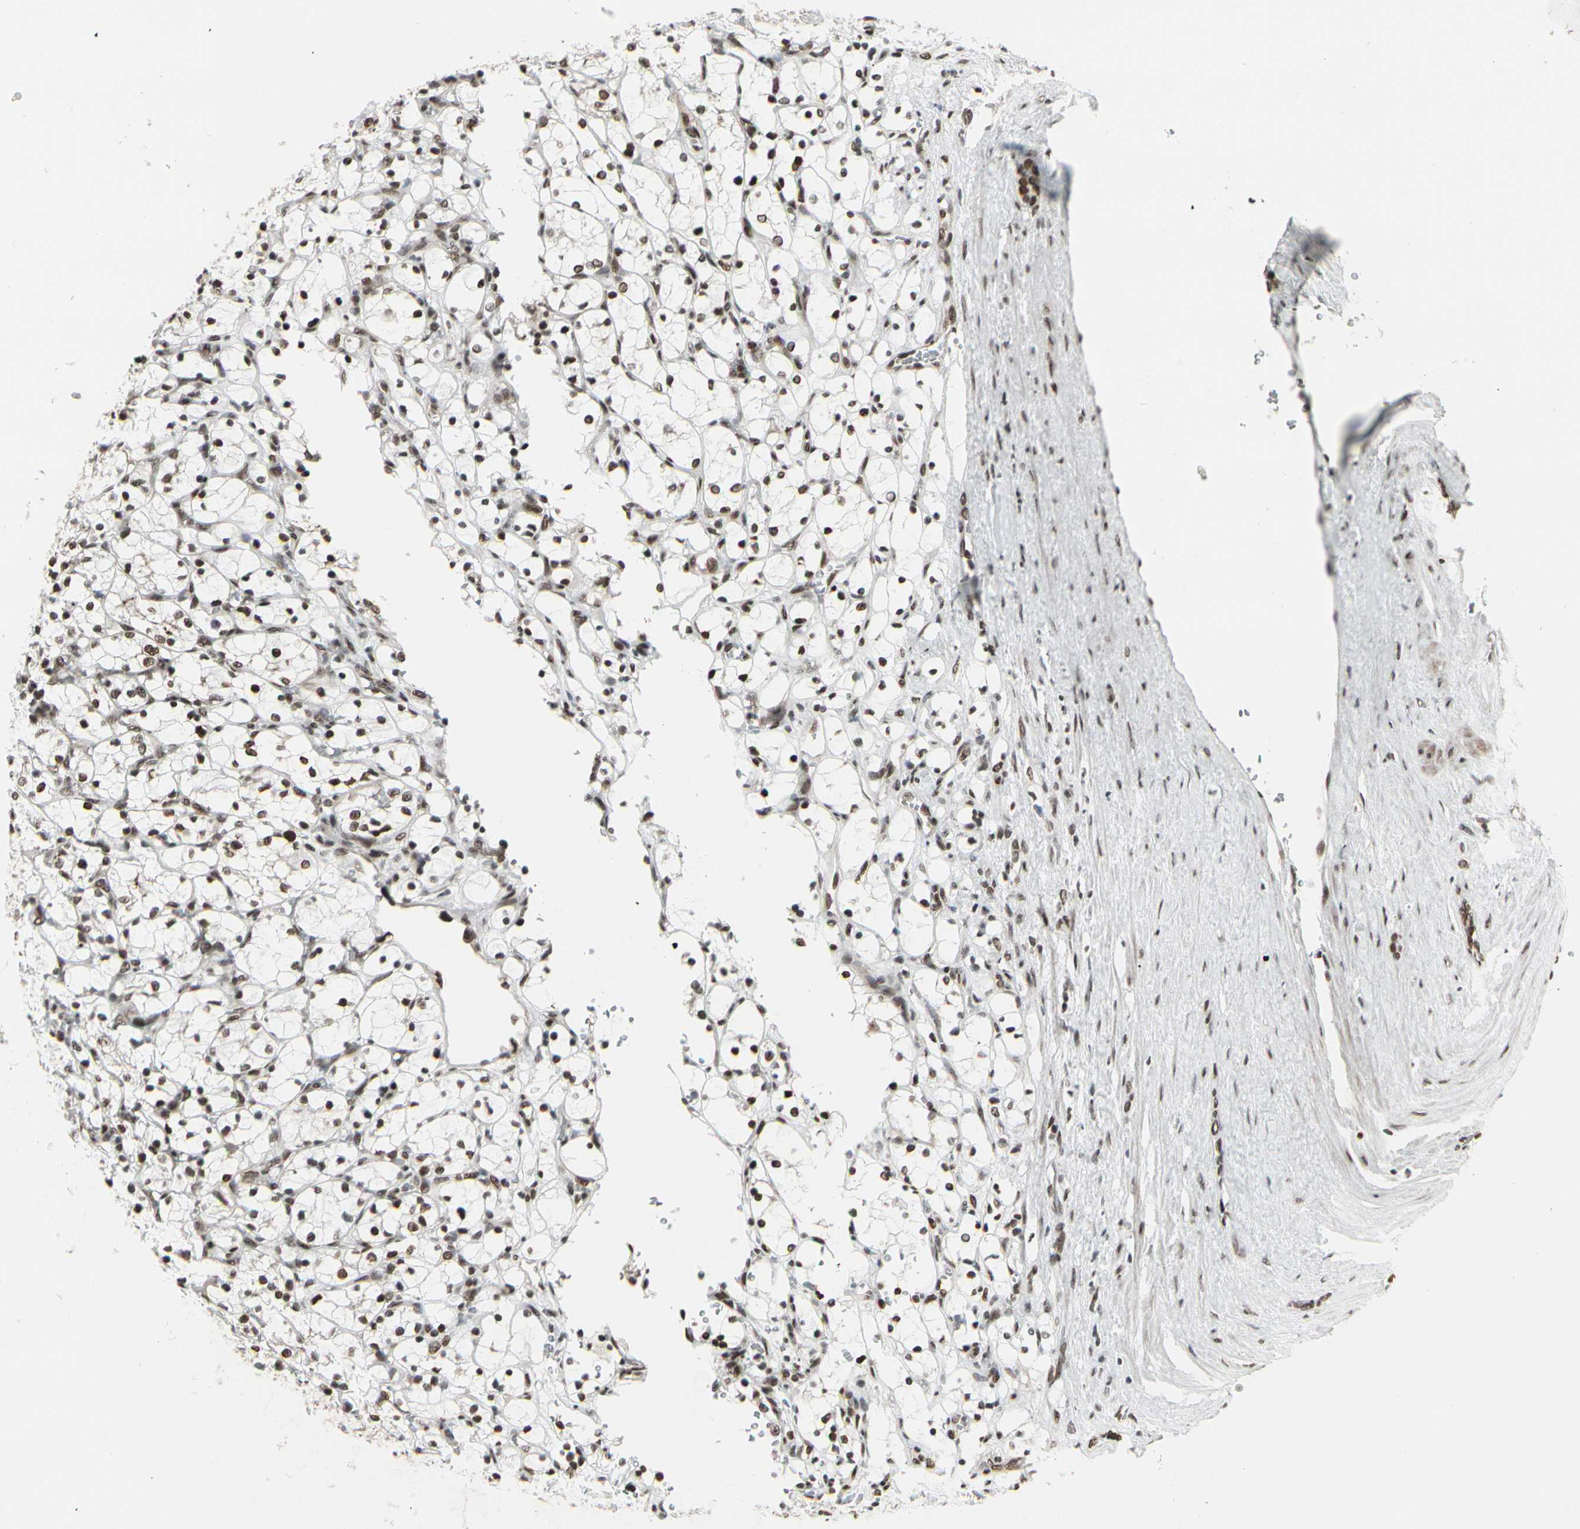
{"staining": {"intensity": "strong", "quantity": ">75%", "location": "nuclear"}, "tissue": "renal cancer", "cell_type": "Tumor cells", "image_type": "cancer", "snomed": [{"axis": "morphology", "description": "Adenocarcinoma, NOS"}, {"axis": "topography", "description": "Kidney"}], "caption": "Immunohistochemistry of human renal cancer (adenocarcinoma) demonstrates high levels of strong nuclear staining in approximately >75% of tumor cells.", "gene": "HMG20A", "patient": {"sex": "female", "age": 69}}